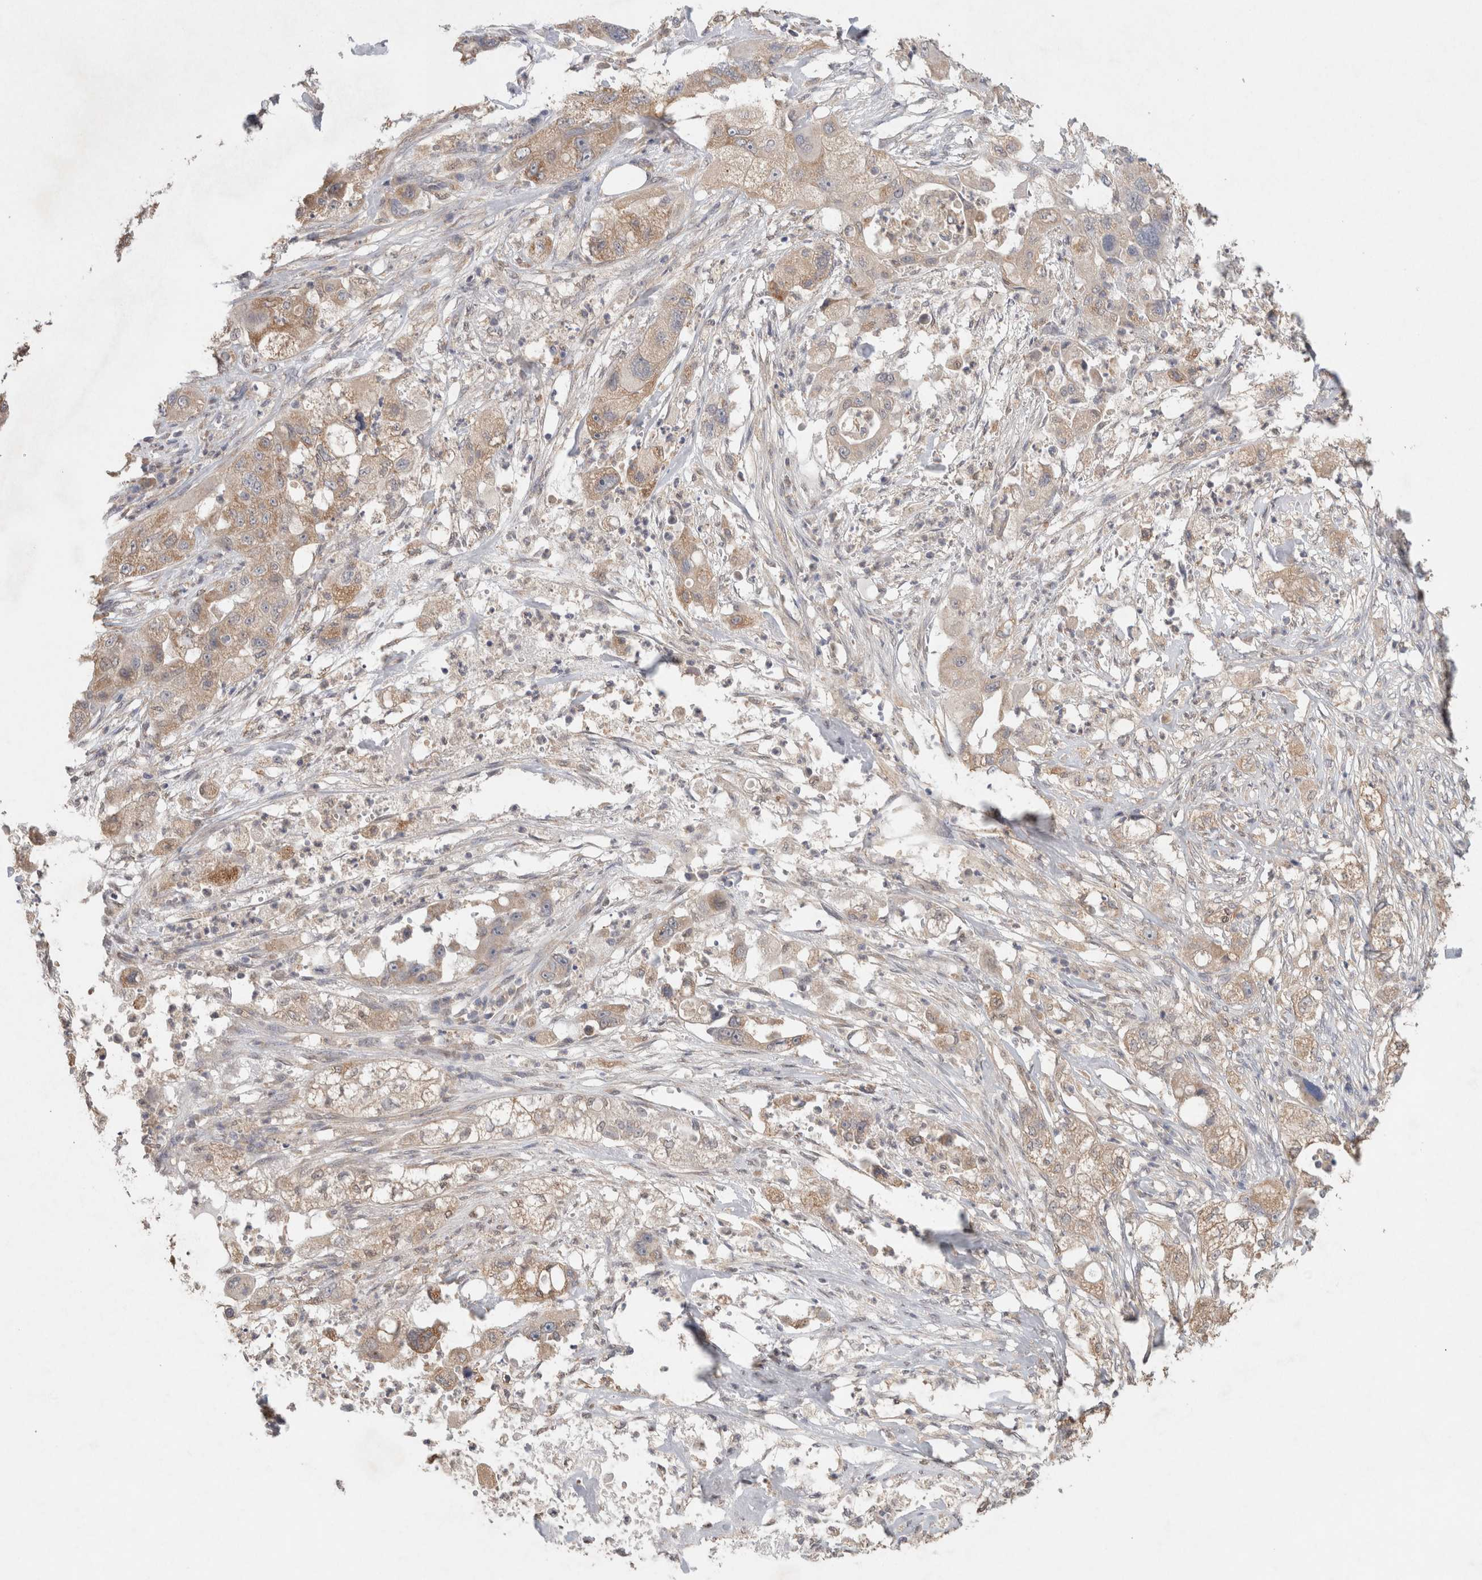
{"staining": {"intensity": "weak", "quantity": ">75%", "location": "cytoplasmic/membranous"}, "tissue": "pancreatic cancer", "cell_type": "Tumor cells", "image_type": "cancer", "snomed": [{"axis": "morphology", "description": "Adenocarcinoma, NOS"}, {"axis": "topography", "description": "Pancreas"}], "caption": "A brown stain shows weak cytoplasmic/membranous expression of a protein in pancreatic cancer tumor cells. Immunohistochemistry (ihc) stains the protein of interest in brown and the nuclei are stained blue.", "gene": "RAB14", "patient": {"sex": "female", "age": 78}}